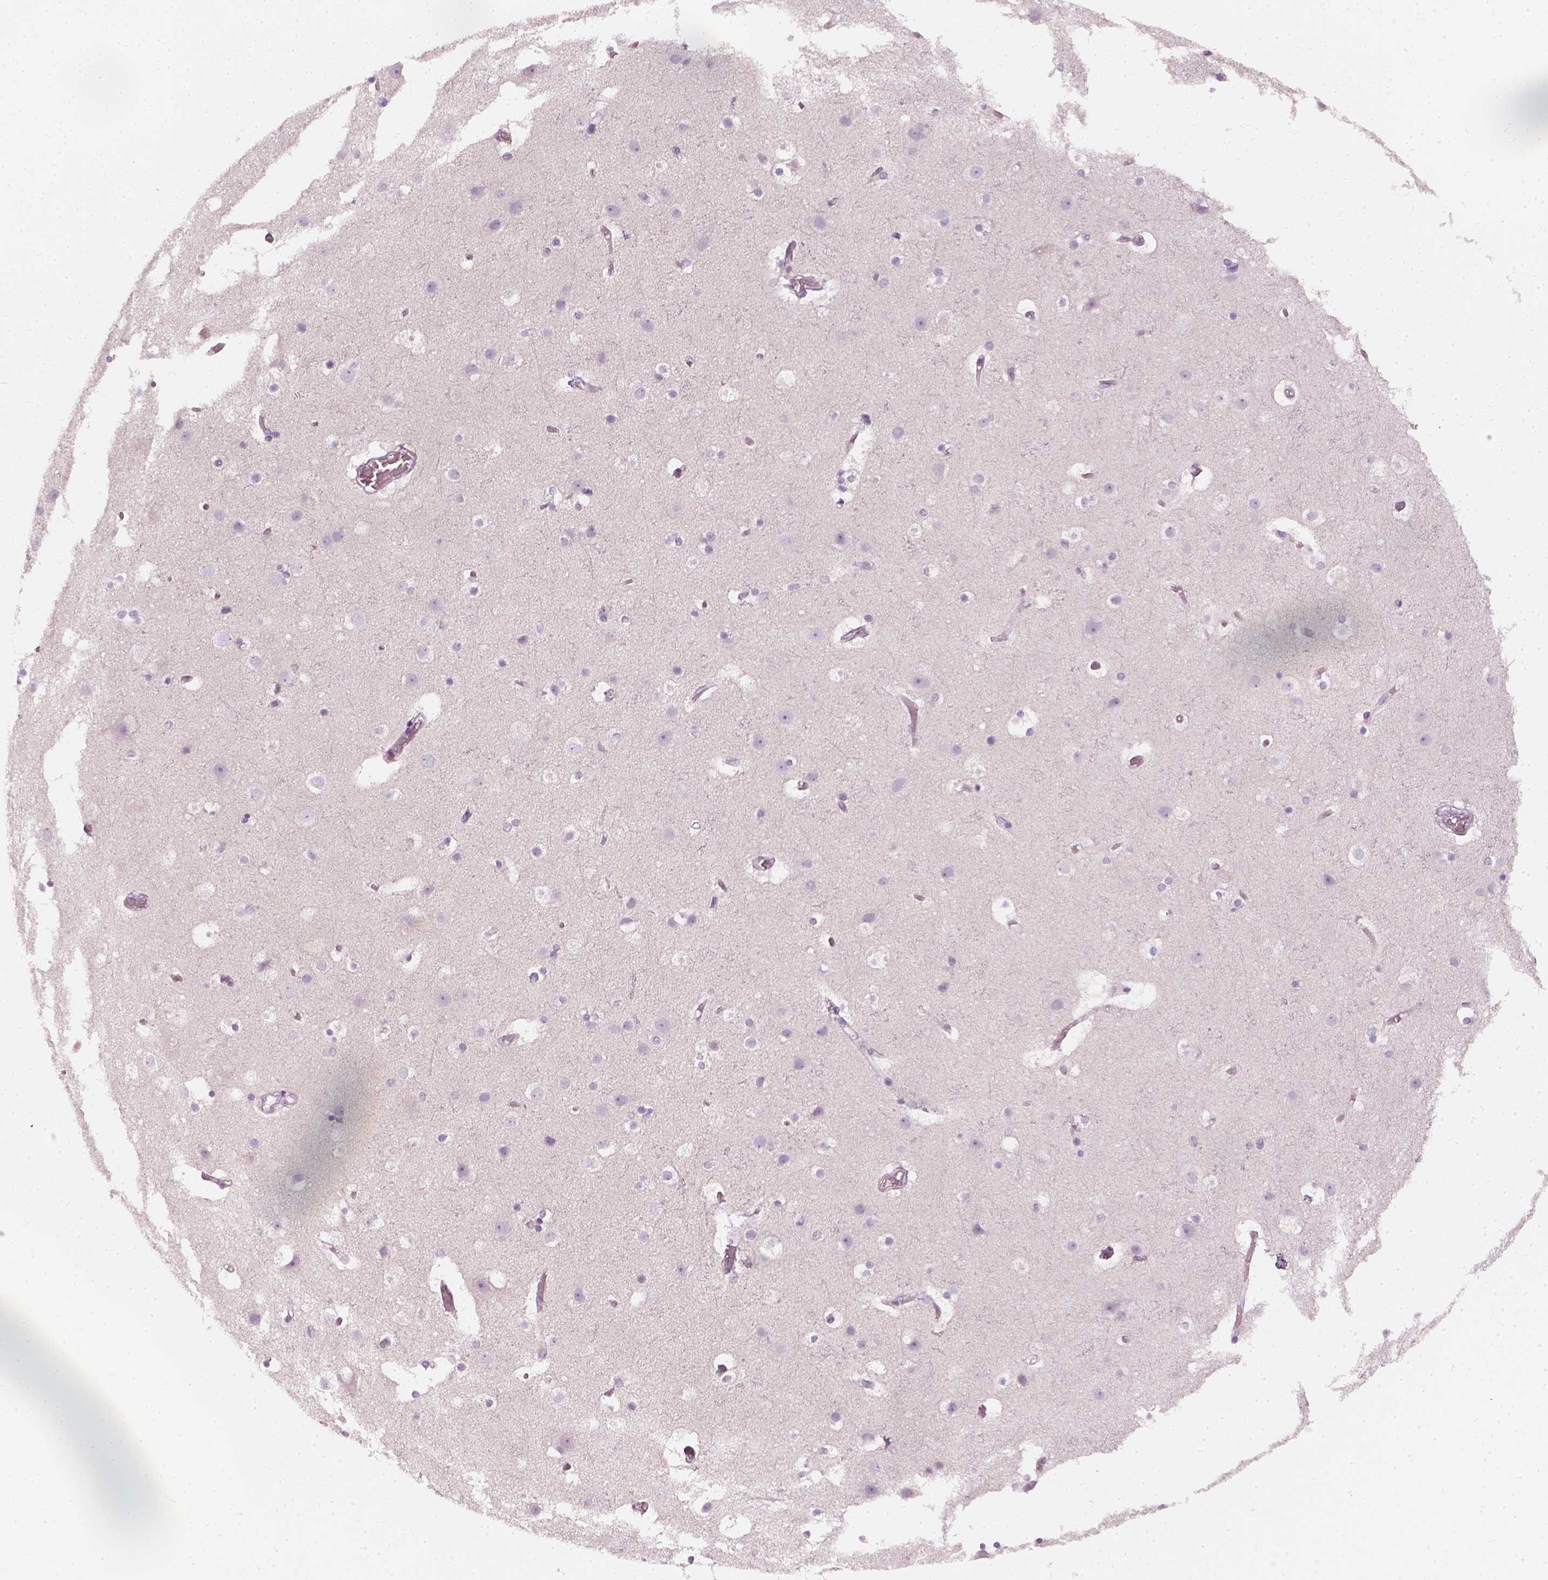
{"staining": {"intensity": "negative", "quantity": "none", "location": "none"}, "tissue": "cerebral cortex", "cell_type": "Endothelial cells", "image_type": "normal", "snomed": [{"axis": "morphology", "description": "Normal tissue, NOS"}, {"axis": "topography", "description": "Cerebral cortex"}], "caption": "Endothelial cells are negative for protein expression in normal human cerebral cortex. Brightfield microscopy of immunohistochemistry (IHC) stained with DAB (brown) and hematoxylin (blue), captured at high magnification.", "gene": "PRAME", "patient": {"sex": "female", "age": 52}}